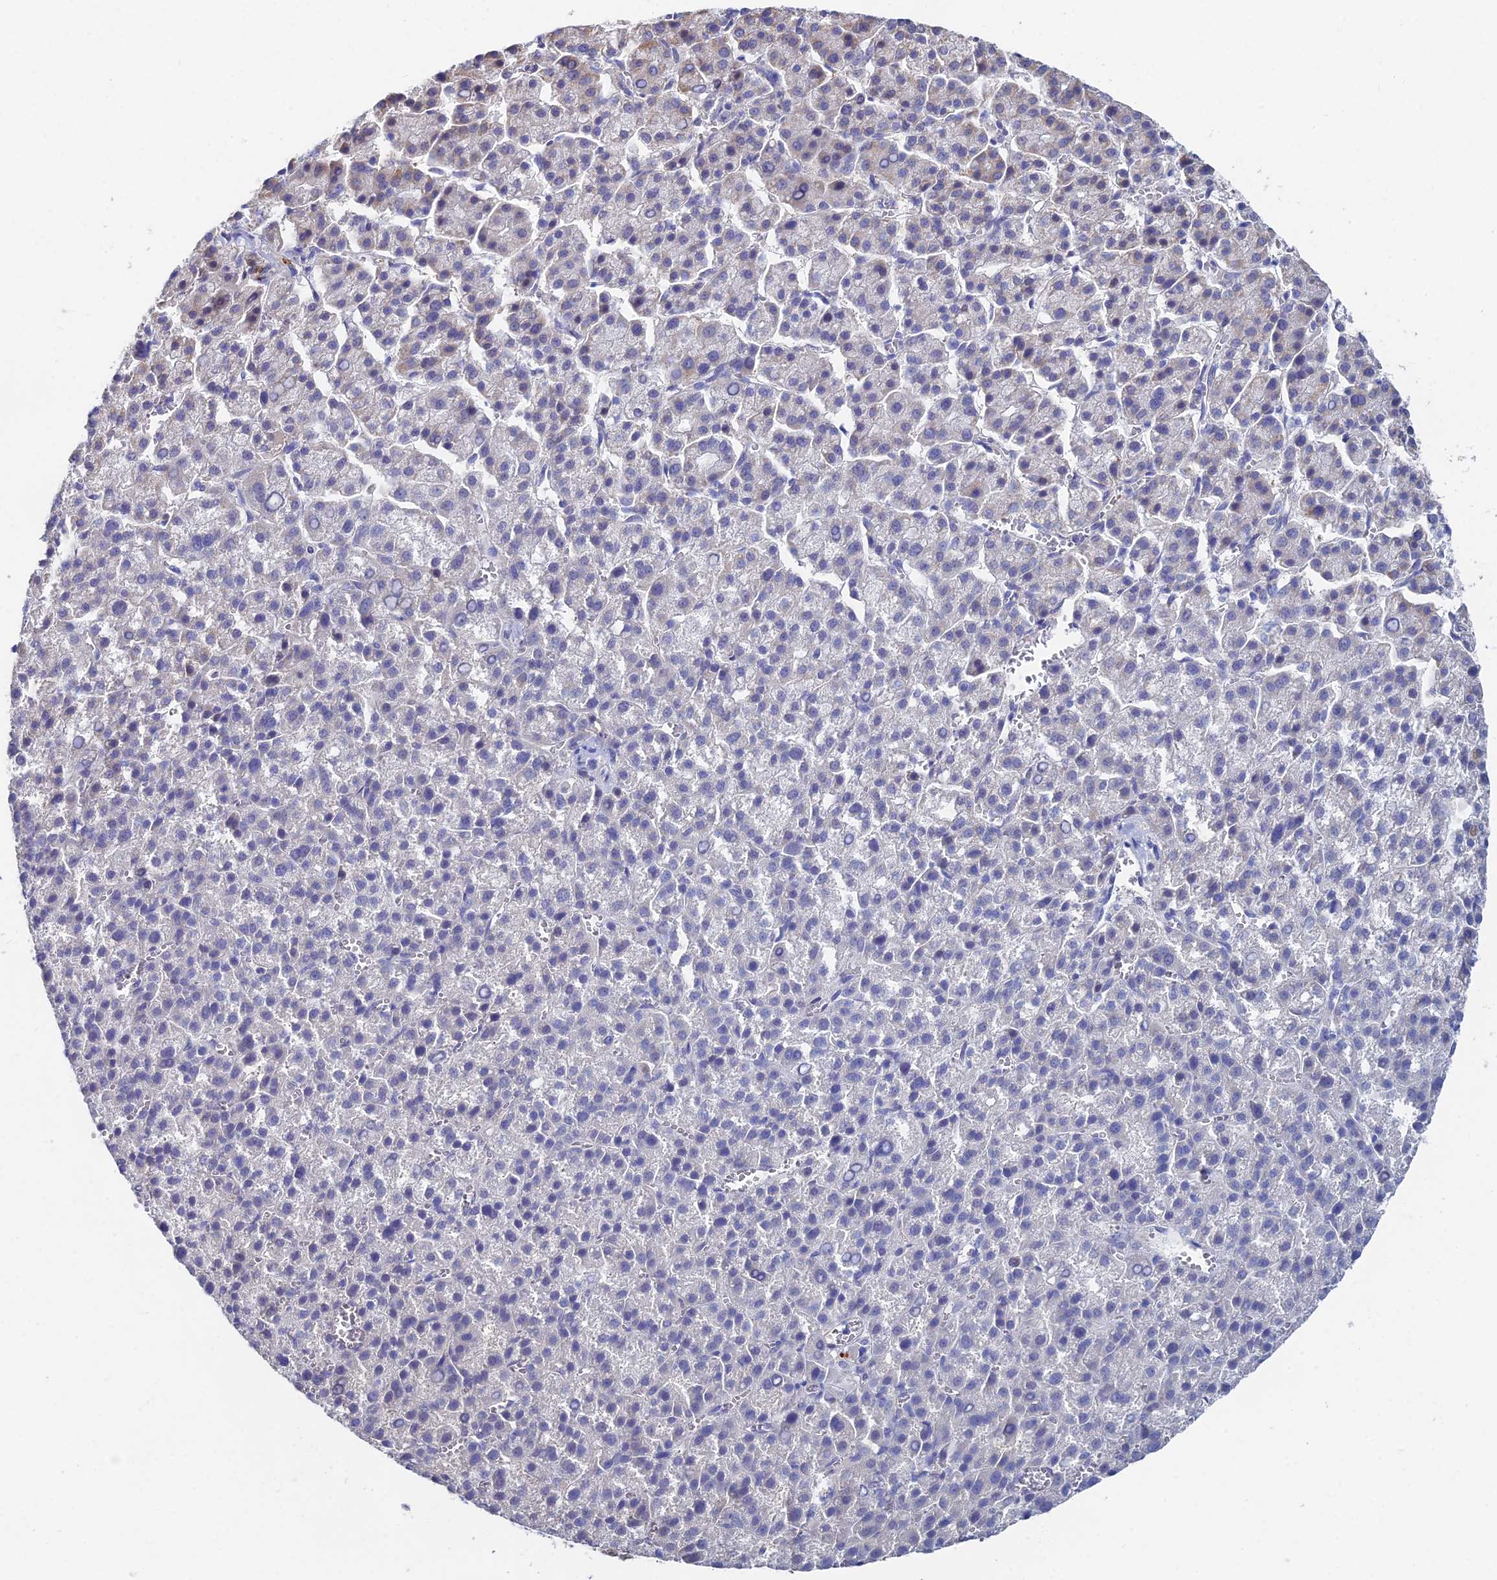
{"staining": {"intensity": "negative", "quantity": "none", "location": "none"}, "tissue": "liver cancer", "cell_type": "Tumor cells", "image_type": "cancer", "snomed": [{"axis": "morphology", "description": "Carcinoma, Hepatocellular, NOS"}, {"axis": "topography", "description": "Liver"}], "caption": "Immunohistochemistry micrograph of liver hepatocellular carcinoma stained for a protein (brown), which displays no positivity in tumor cells.", "gene": "DNAH14", "patient": {"sex": "female", "age": 58}}